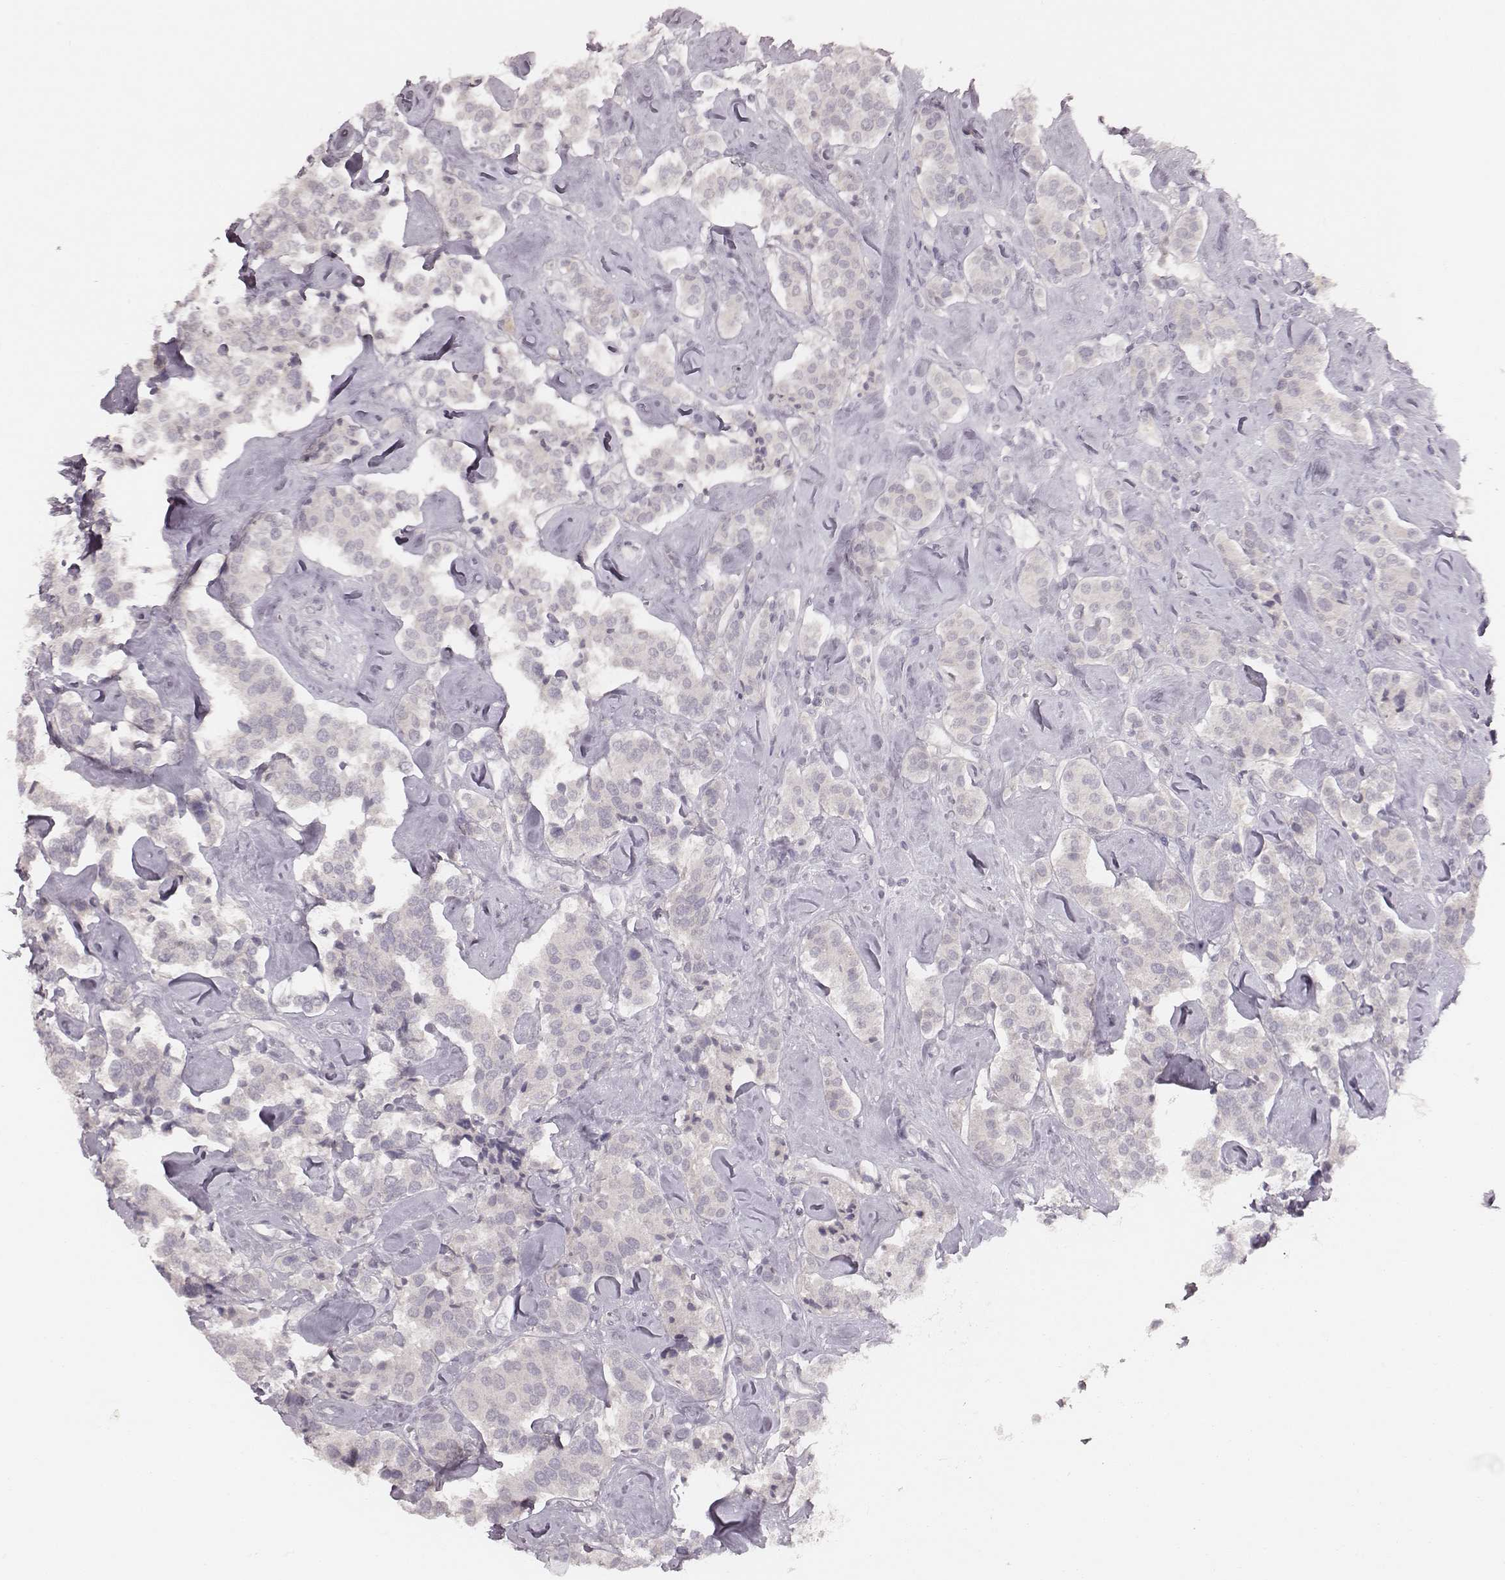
{"staining": {"intensity": "negative", "quantity": "none", "location": "none"}, "tissue": "carcinoid", "cell_type": "Tumor cells", "image_type": "cancer", "snomed": [{"axis": "morphology", "description": "Carcinoid, malignant, NOS"}, {"axis": "topography", "description": "Pancreas"}], "caption": "This is an IHC image of carcinoid. There is no positivity in tumor cells.", "gene": "LY6K", "patient": {"sex": "male", "age": 41}}